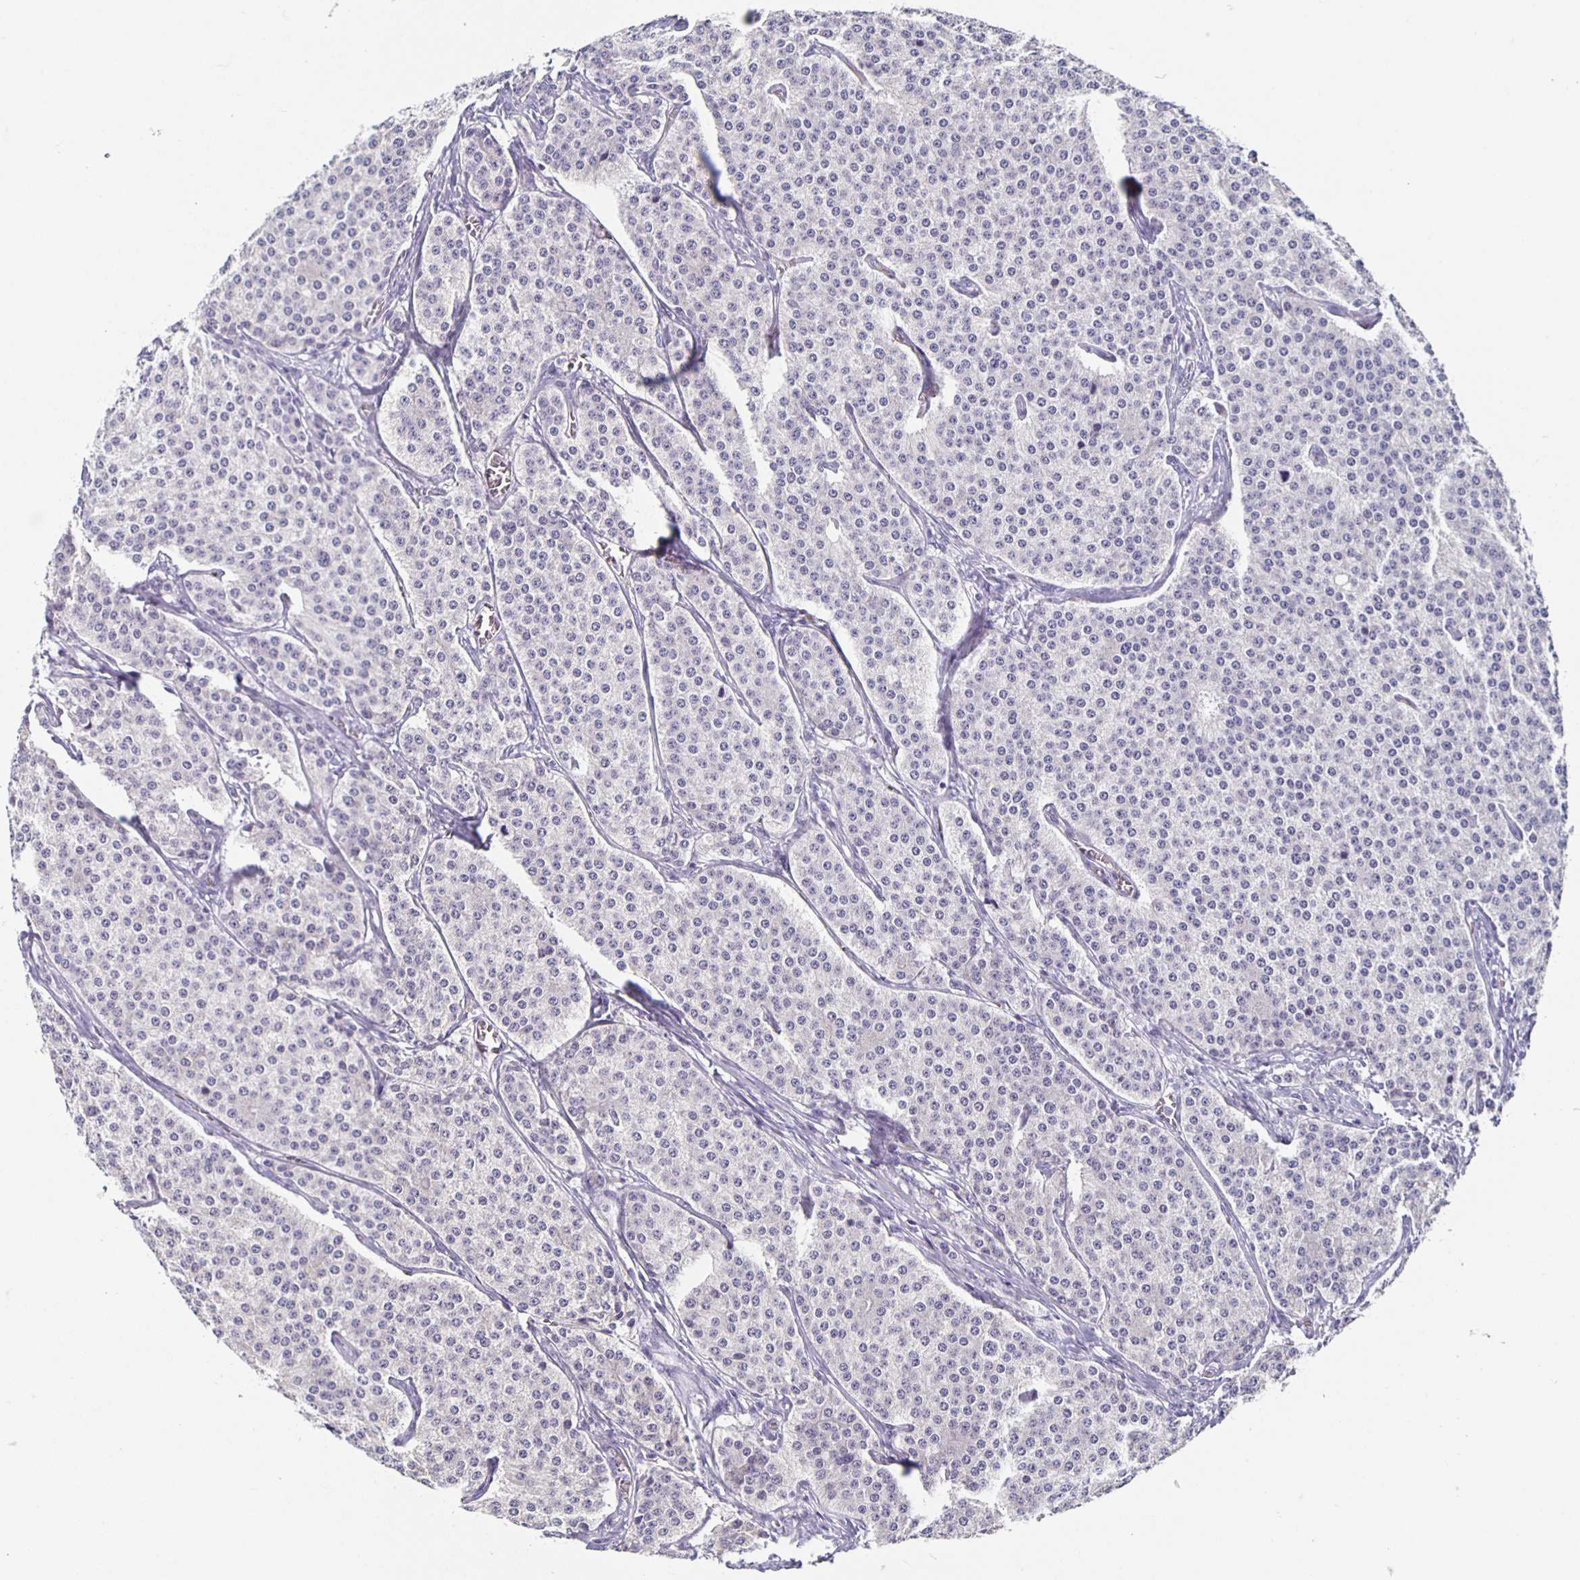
{"staining": {"intensity": "negative", "quantity": "none", "location": "none"}, "tissue": "carcinoid", "cell_type": "Tumor cells", "image_type": "cancer", "snomed": [{"axis": "morphology", "description": "Carcinoid, malignant, NOS"}, {"axis": "topography", "description": "Small intestine"}], "caption": "There is no significant staining in tumor cells of malignant carcinoid.", "gene": "TPPP", "patient": {"sex": "female", "age": 64}}